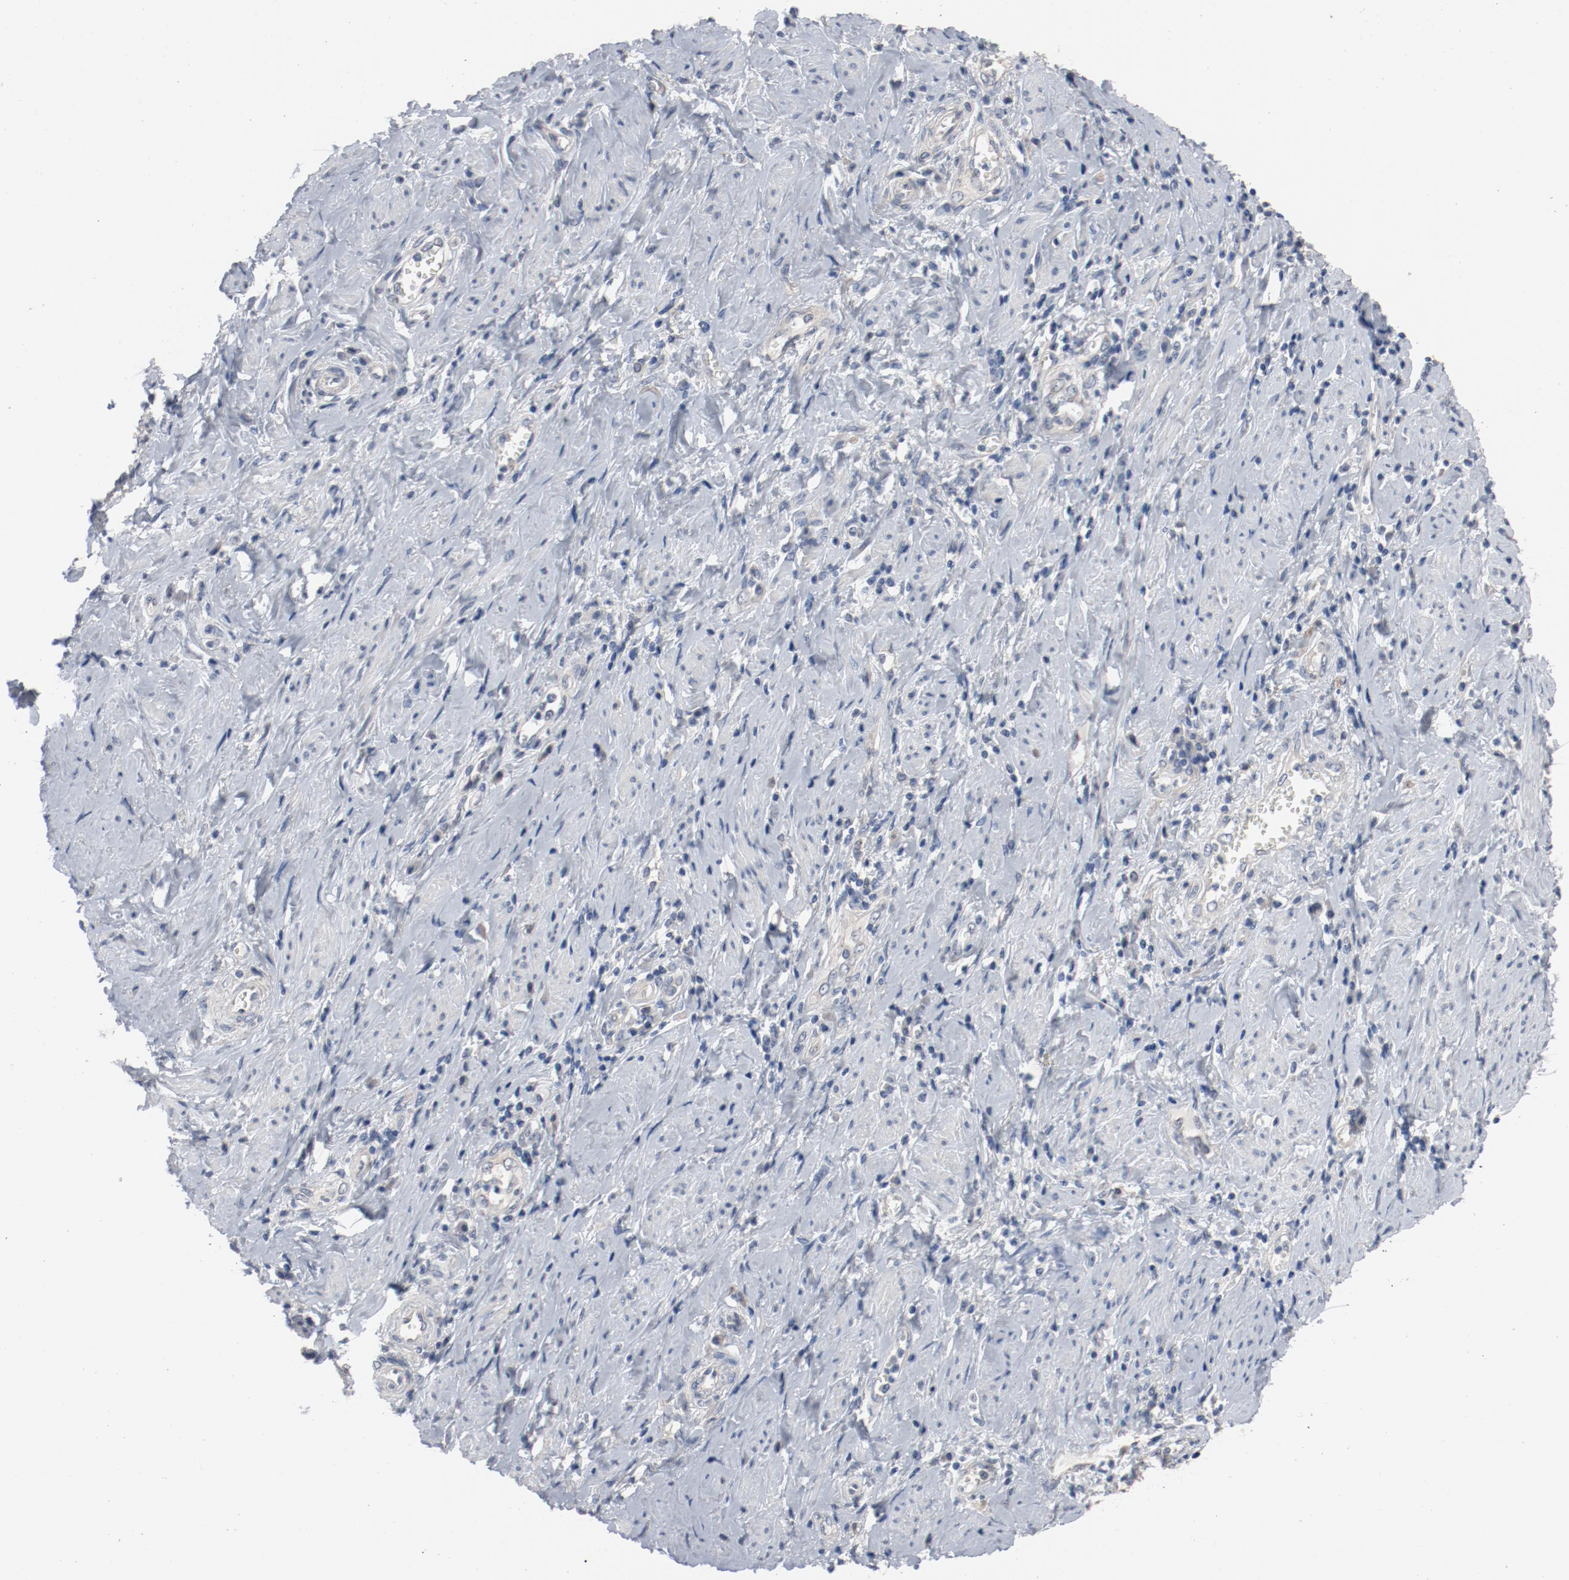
{"staining": {"intensity": "weak", "quantity": ">75%", "location": "cytoplasmic/membranous"}, "tissue": "cervical cancer", "cell_type": "Tumor cells", "image_type": "cancer", "snomed": [{"axis": "morphology", "description": "Squamous cell carcinoma, NOS"}, {"axis": "topography", "description": "Cervix"}], "caption": "Cervical squamous cell carcinoma stained with IHC displays weak cytoplasmic/membranous positivity in about >75% of tumor cells. (DAB IHC, brown staining for protein, blue staining for nuclei).", "gene": "DNAL4", "patient": {"sex": "female", "age": 53}}